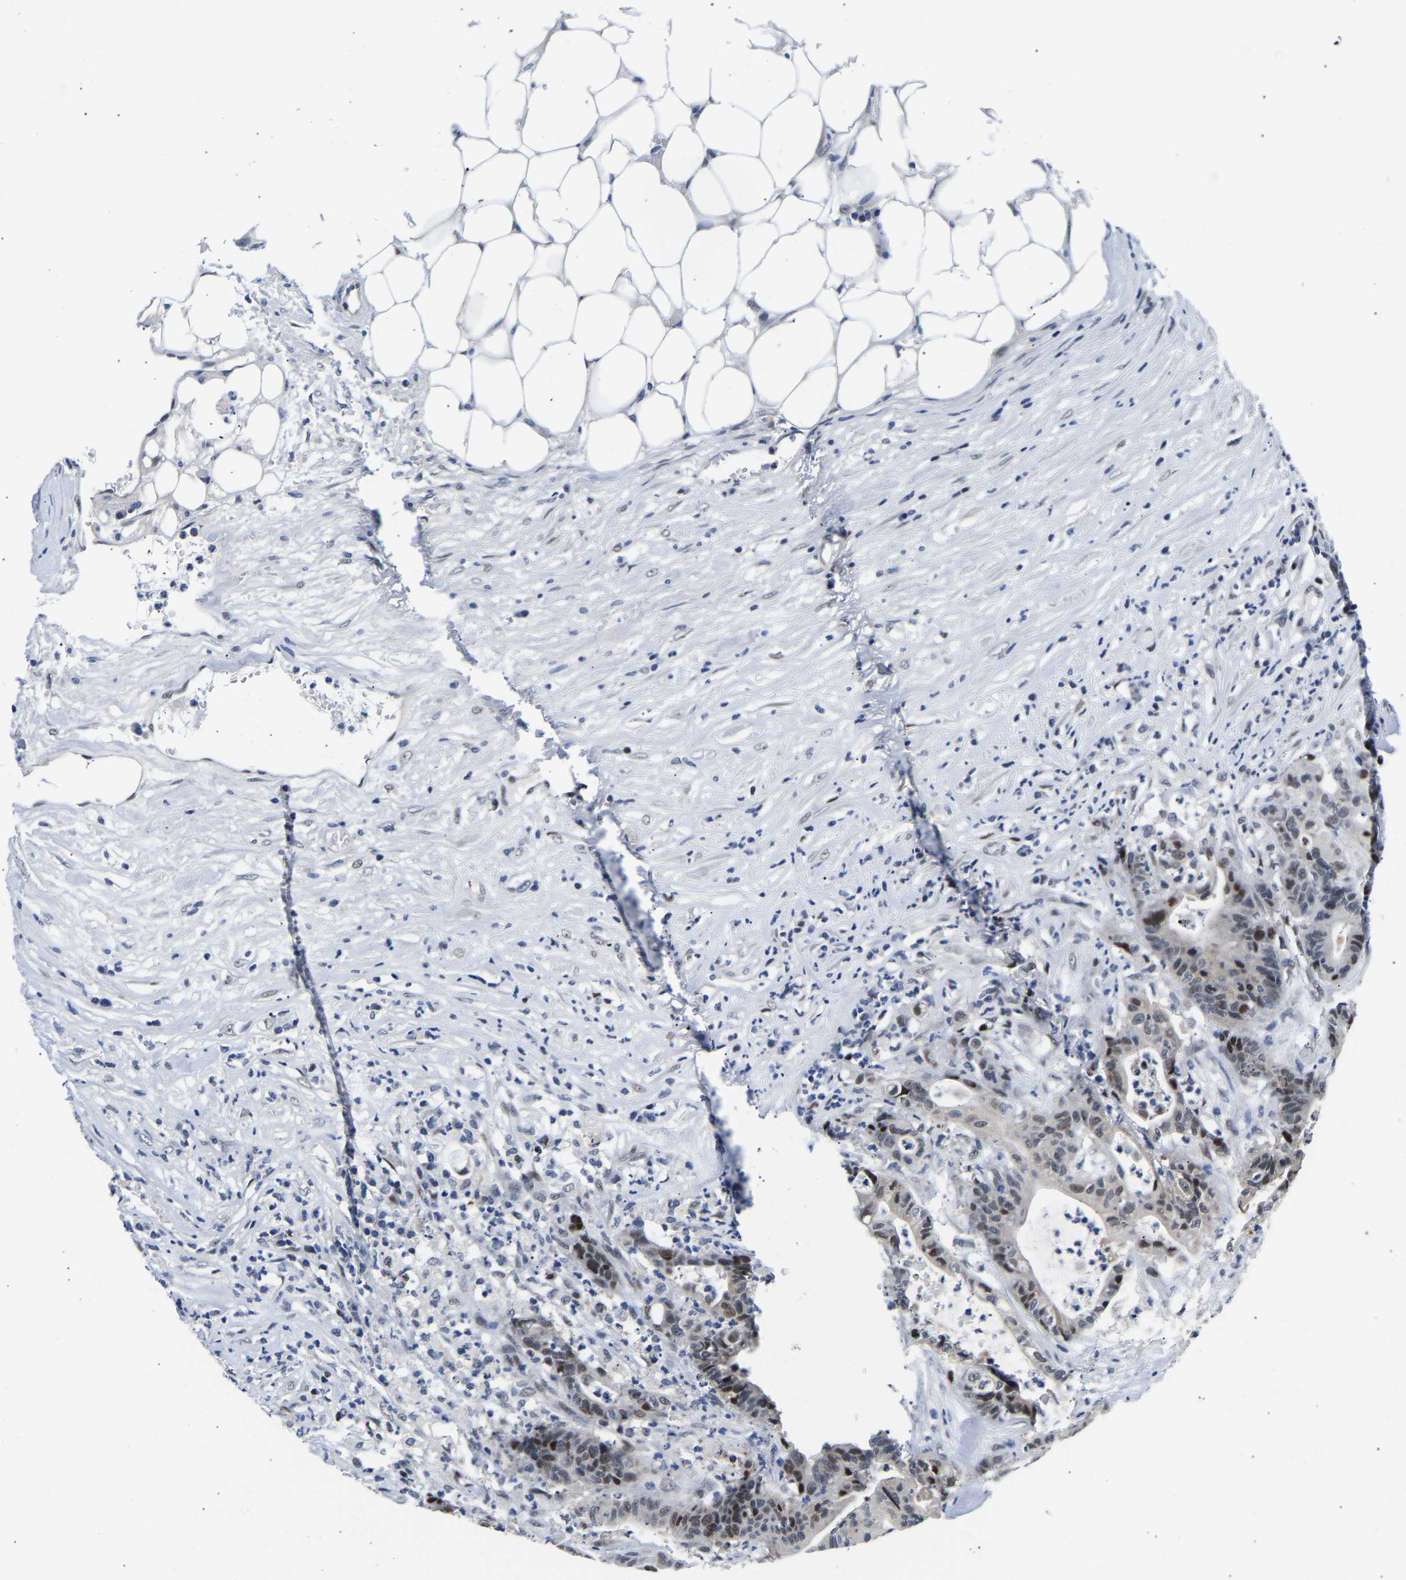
{"staining": {"intensity": "strong", "quantity": "<25%", "location": "nuclear"}, "tissue": "colorectal cancer", "cell_type": "Tumor cells", "image_type": "cancer", "snomed": [{"axis": "morphology", "description": "Adenocarcinoma, NOS"}, {"axis": "topography", "description": "Colon"}], "caption": "A histopathology image of colorectal cancer (adenocarcinoma) stained for a protein displays strong nuclear brown staining in tumor cells. (DAB IHC with brightfield microscopy, high magnification).", "gene": "PTRHD1", "patient": {"sex": "female", "age": 84}}